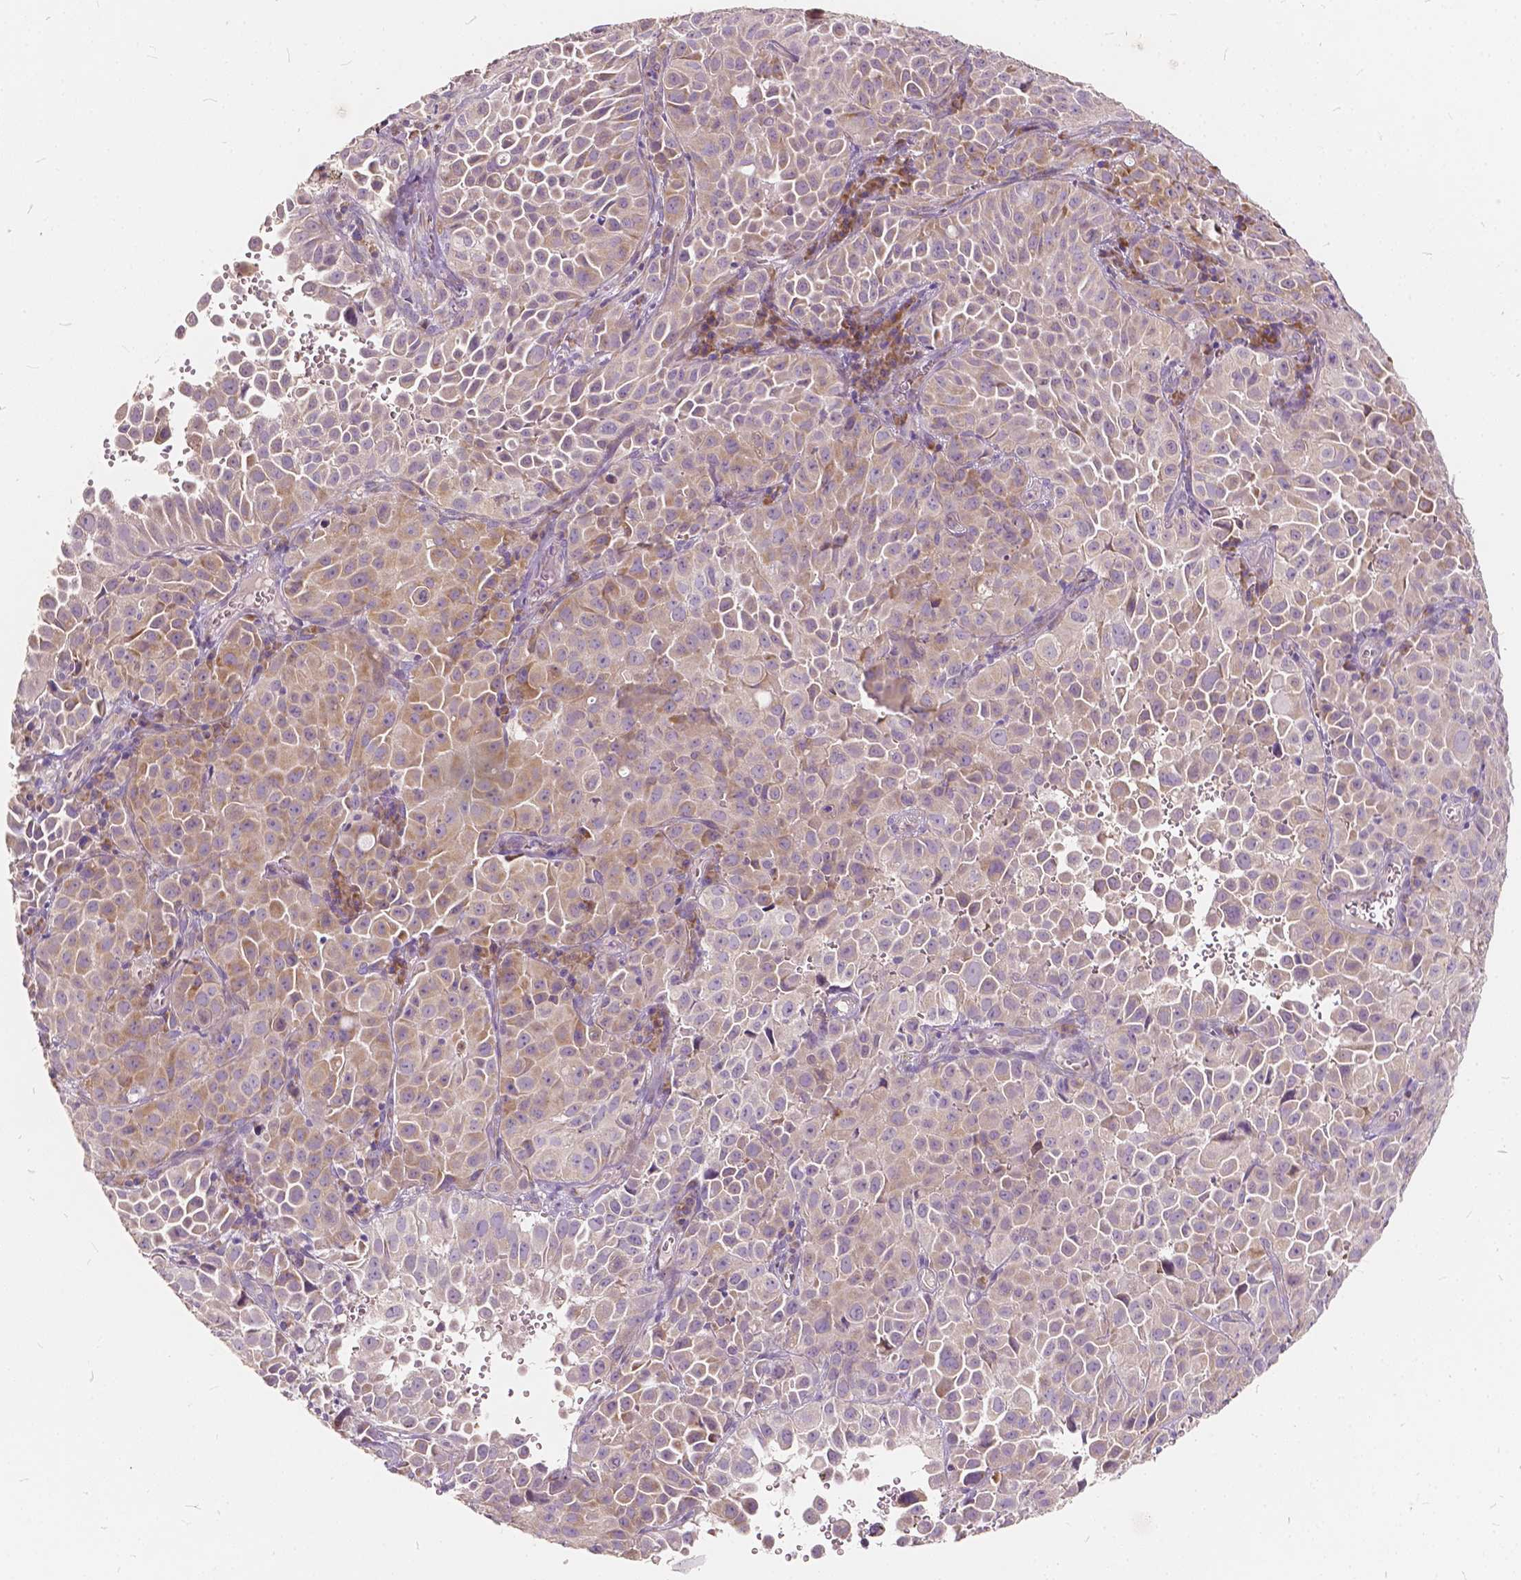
{"staining": {"intensity": "weak", "quantity": ">75%", "location": "cytoplasmic/membranous"}, "tissue": "cervical cancer", "cell_type": "Tumor cells", "image_type": "cancer", "snomed": [{"axis": "morphology", "description": "Squamous cell carcinoma, NOS"}, {"axis": "topography", "description": "Cervix"}], "caption": "DAB immunohistochemical staining of human squamous cell carcinoma (cervical) shows weak cytoplasmic/membranous protein positivity in approximately >75% of tumor cells.", "gene": "SLC7A8", "patient": {"sex": "female", "age": 55}}